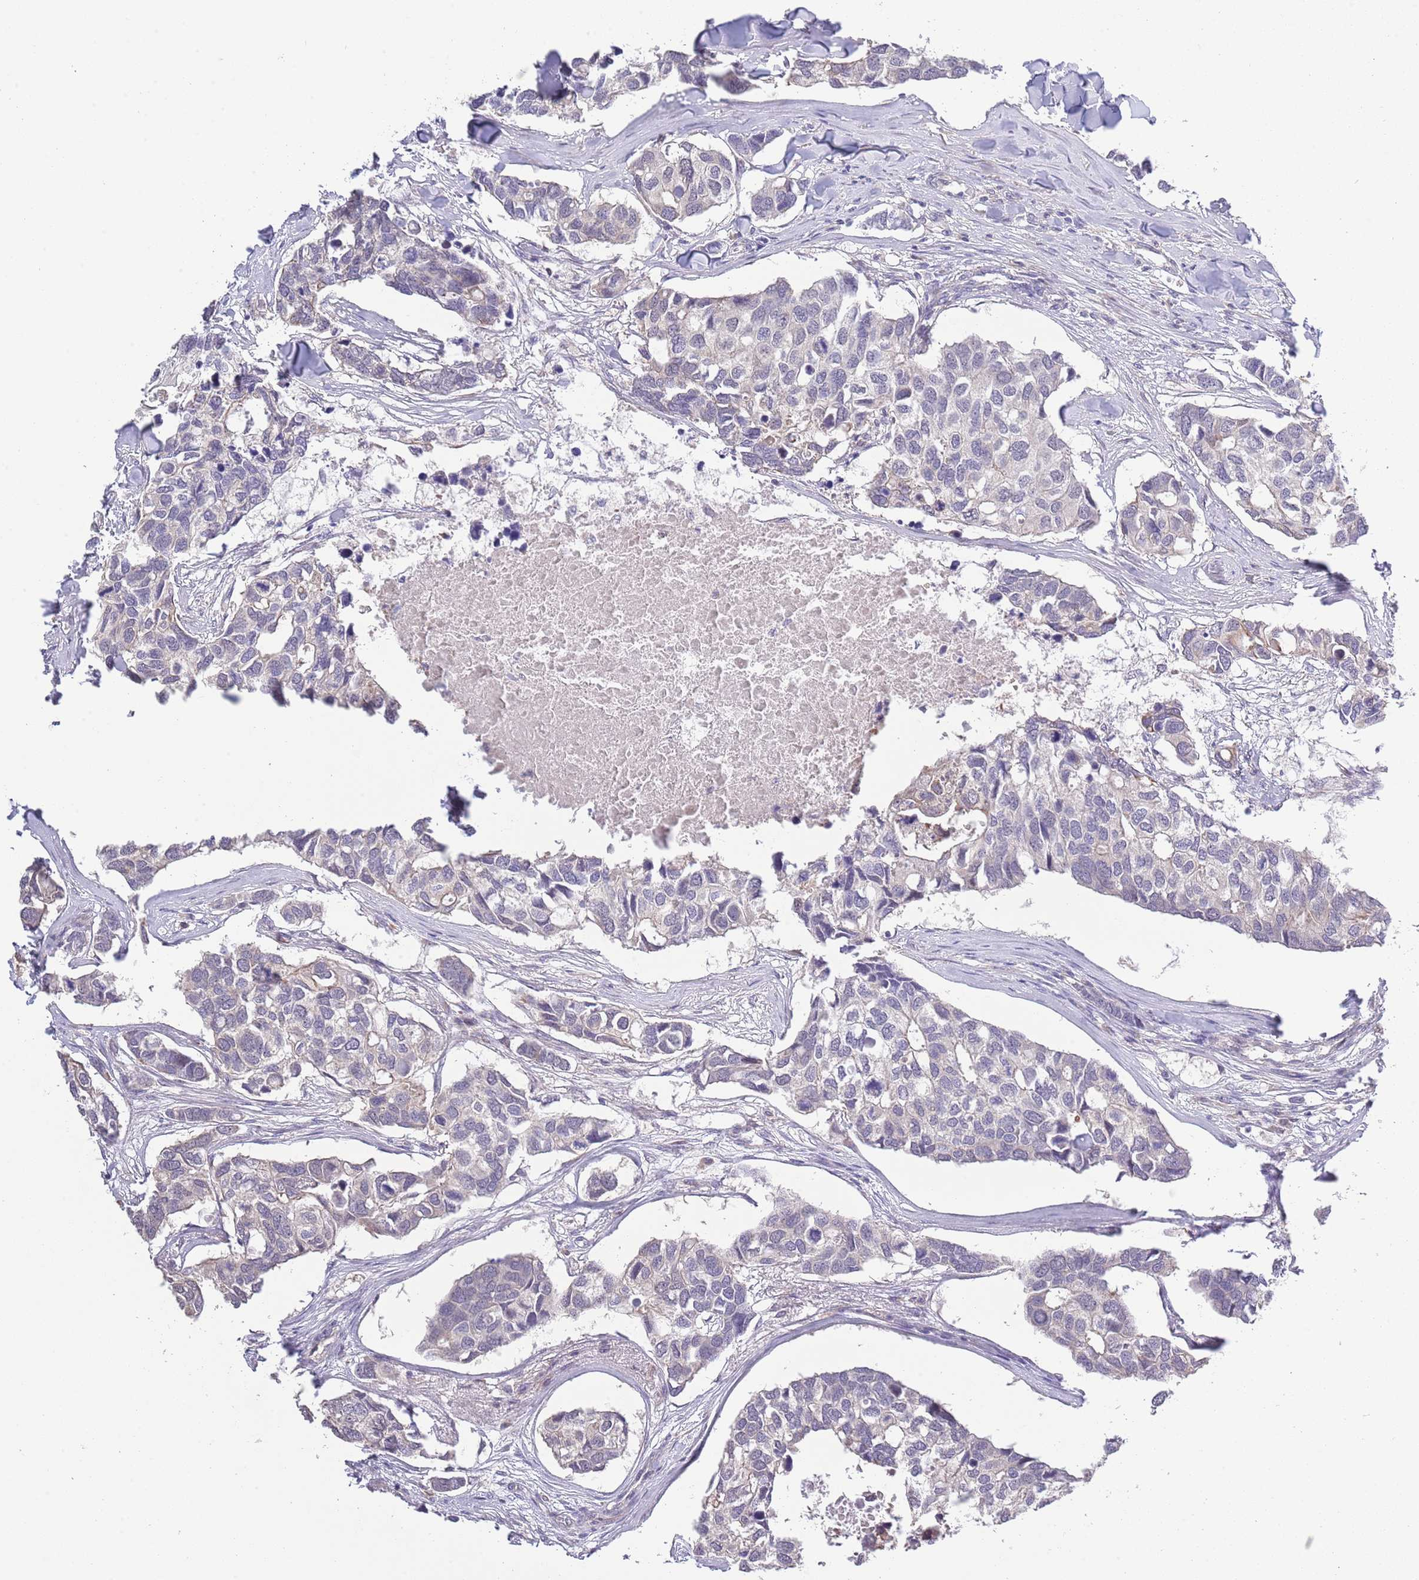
{"staining": {"intensity": "negative", "quantity": "none", "location": "none"}, "tissue": "breast cancer", "cell_type": "Tumor cells", "image_type": "cancer", "snomed": [{"axis": "morphology", "description": "Duct carcinoma"}, {"axis": "topography", "description": "Breast"}], "caption": "DAB immunohistochemical staining of human intraductal carcinoma (breast) reveals no significant positivity in tumor cells.", "gene": "LIPJ", "patient": {"sex": "female", "age": 83}}